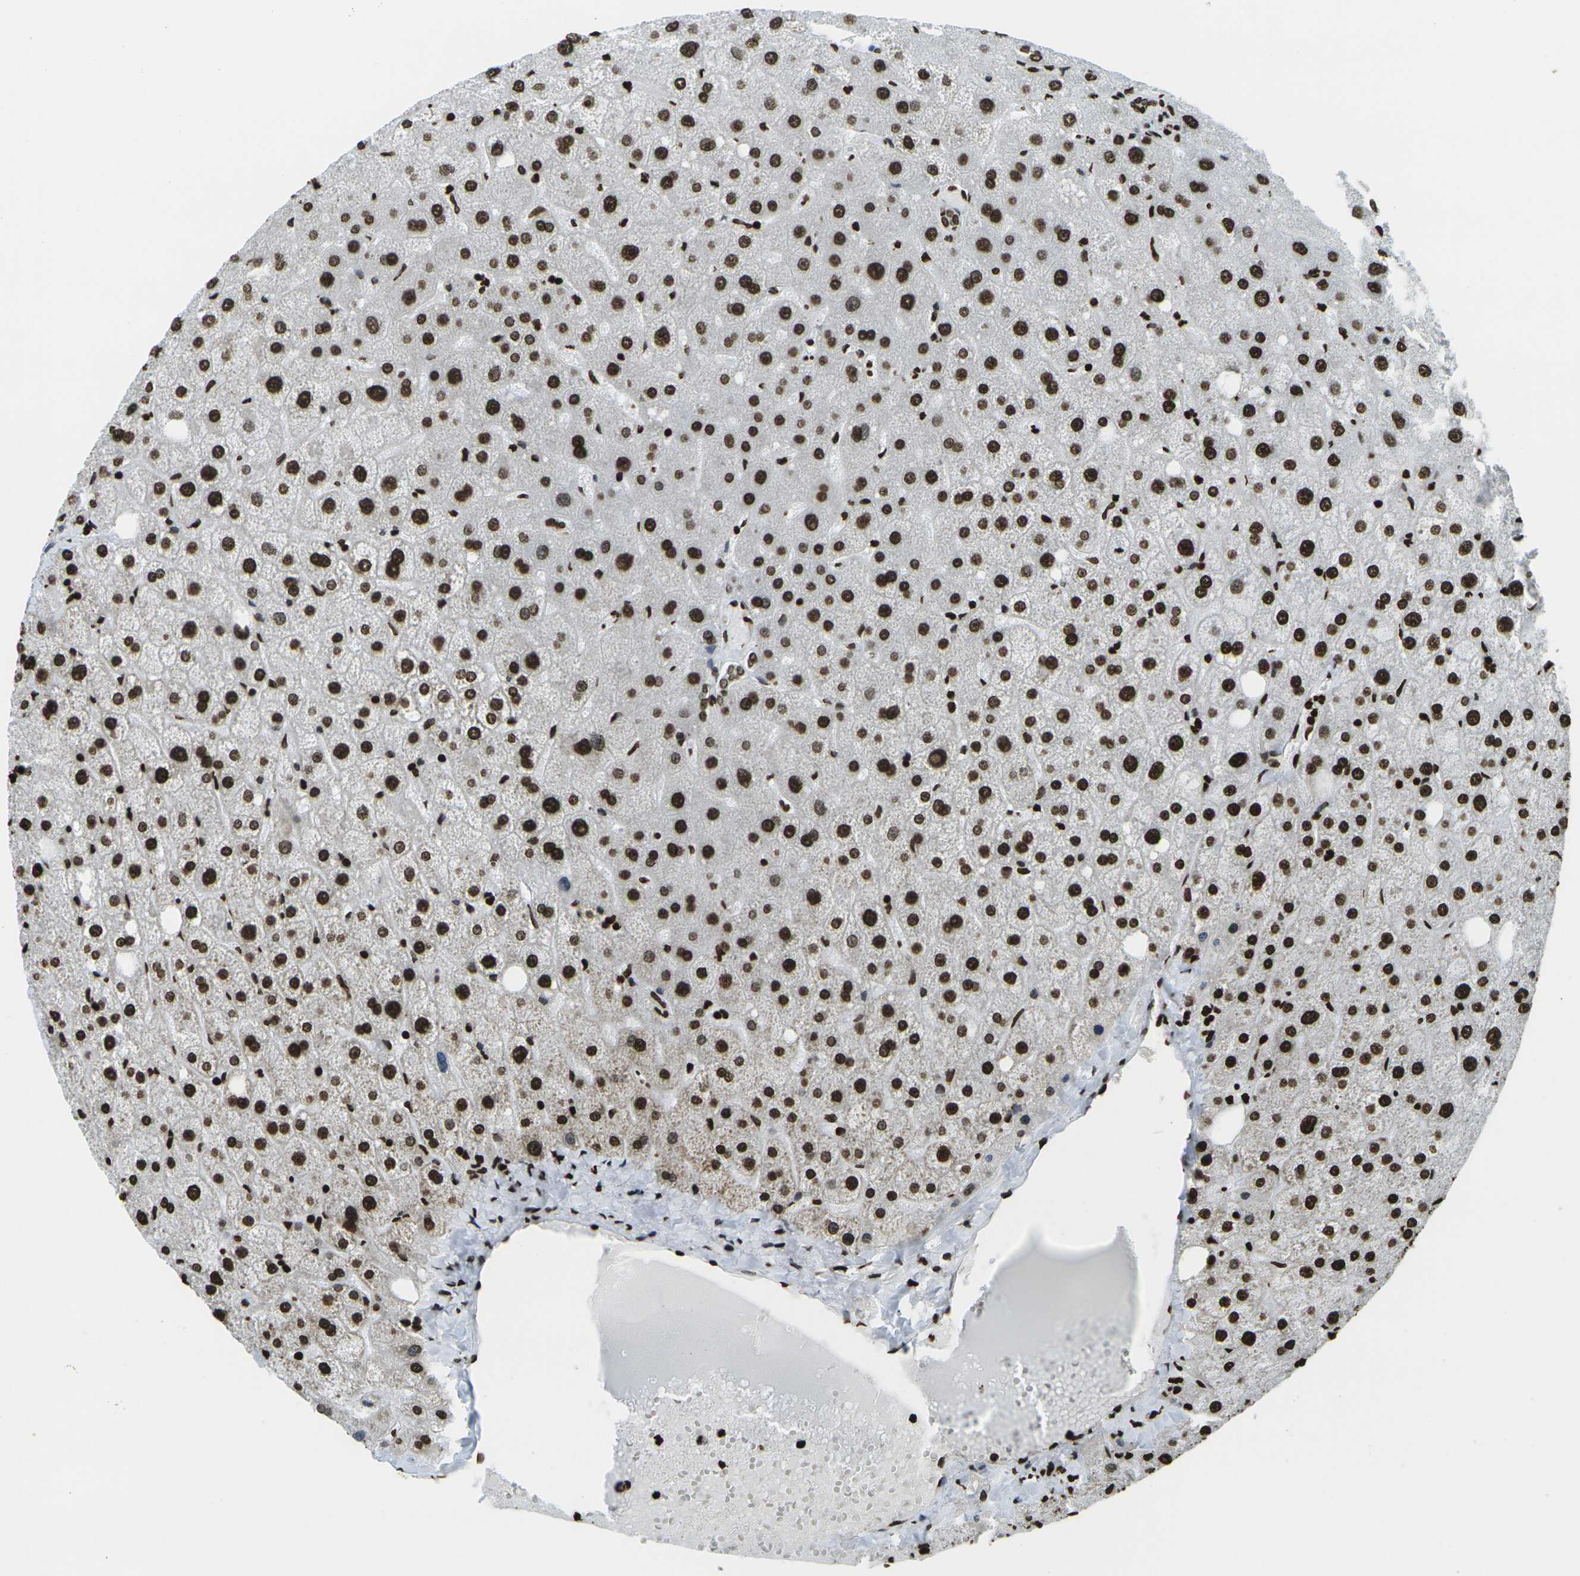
{"staining": {"intensity": "strong", "quantity": ">75%", "location": "nuclear"}, "tissue": "liver", "cell_type": "Cholangiocytes", "image_type": "normal", "snomed": [{"axis": "morphology", "description": "Normal tissue, NOS"}, {"axis": "topography", "description": "Liver"}], "caption": "Benign liver demonstrates strong nuclear positivity in about >75% of cholangiocytes, visualized by immunohistochemistry. Nuclei are stained in blue.", "gene": "H1", "patient": {"sex": "male", "age": 73}}